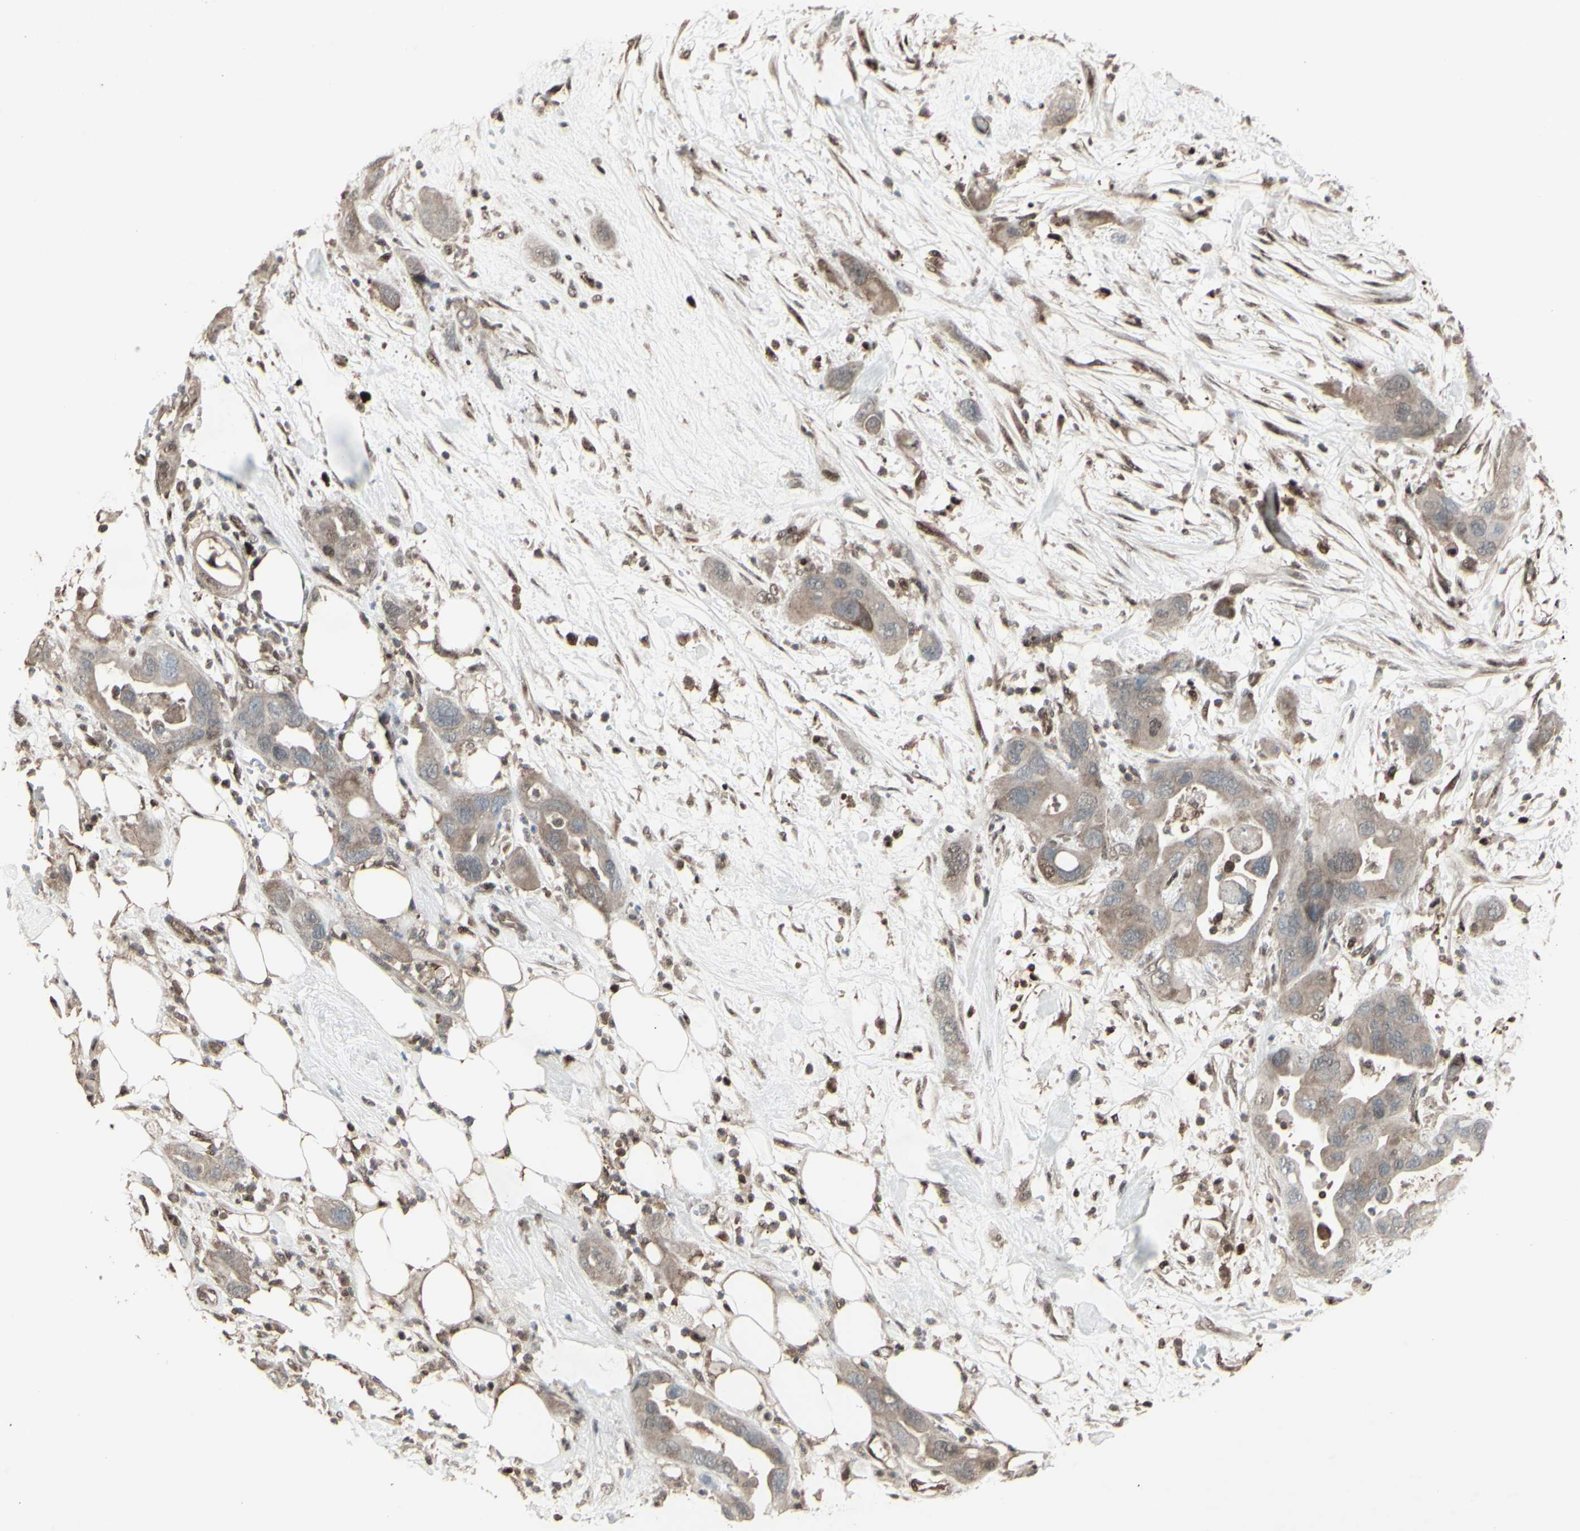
{"staining": {"intensity": "weak", "quantity": ">75%", "location": "cytoplasmic/membranous"}, "tissue": "pancreatic cancer", "cell_type": "Tumor cells", "image_type": "cancer", "snomed": [{"axis": "morphology", "description": "Adenocarcinoma, NOS"}, {"axis": "topography", "description": "Pancreas"}], "caption": "Protein staining demonstrates weak cytoplasmic/membranous positivity in approximately >75% of tumor cells in pancreatic cancer.", "gene": "CD33", "patient": {"sex": "female", "age": 71}}